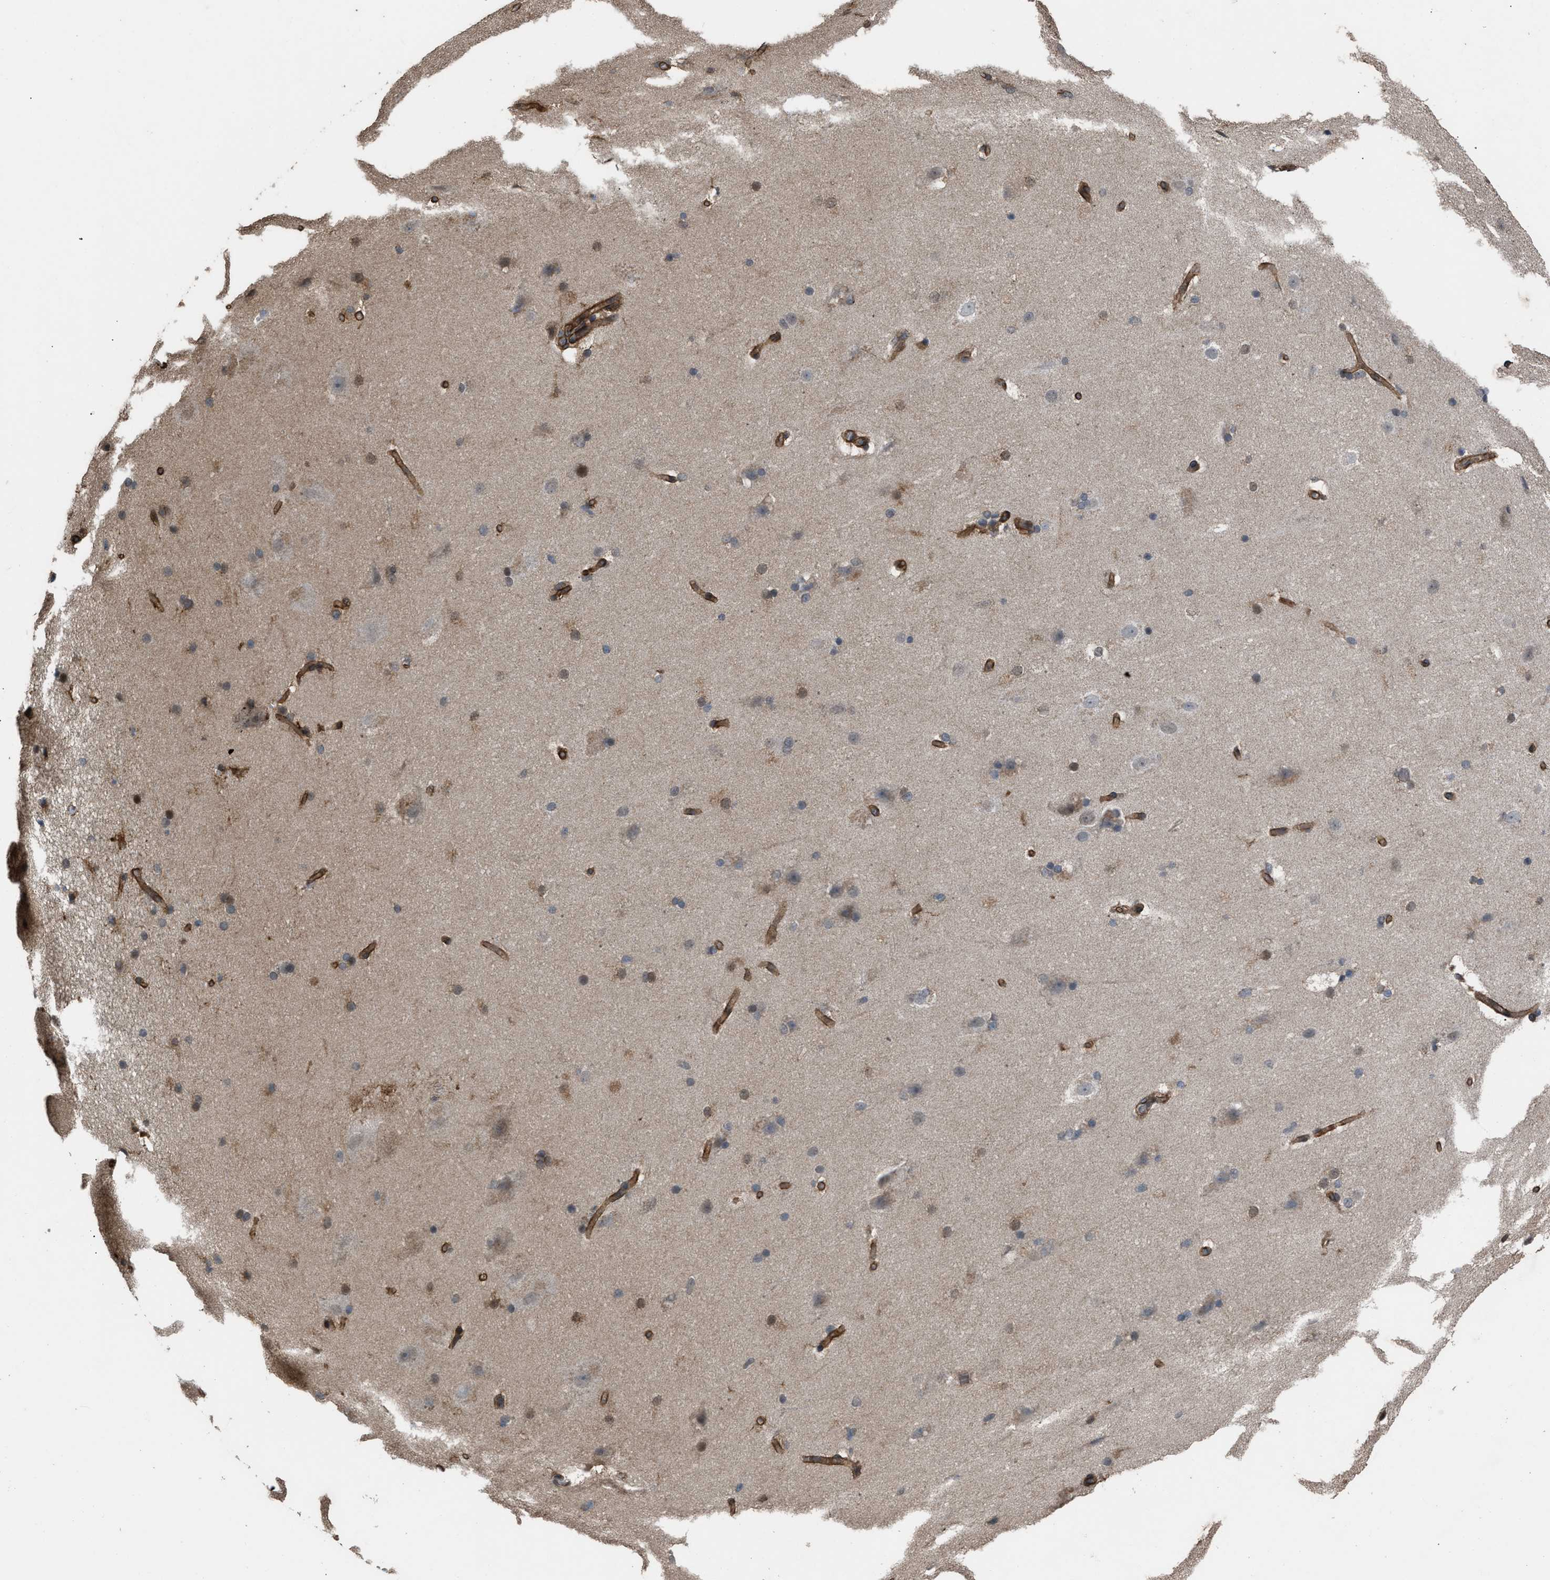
{"staining": {"intensity": "strong", "quantity": ">75%", "location": "cytoplasmic/membranous"}, "tissue": "cerebral cortex", "cell_type": "Endothelial cells", "image_type": "normal", "snomed": [{"axis": "morphology", "description": "Normal tissue, NOS"}, {"axis": "topography", "description": "Cerebral cortex"}, {"axis": "topography", "description": "Hippocampus"}], "caption": "Immunohistochemical staining of unremarkable human cerebral cortex shows high levels of strong cytoplasmic/membranous expression in about >75% of endothelial cells. (IHC, brightfield microscopy, high magnification).", "gene": "UTRN", "patient": {"sex": "female", "age": 19}}